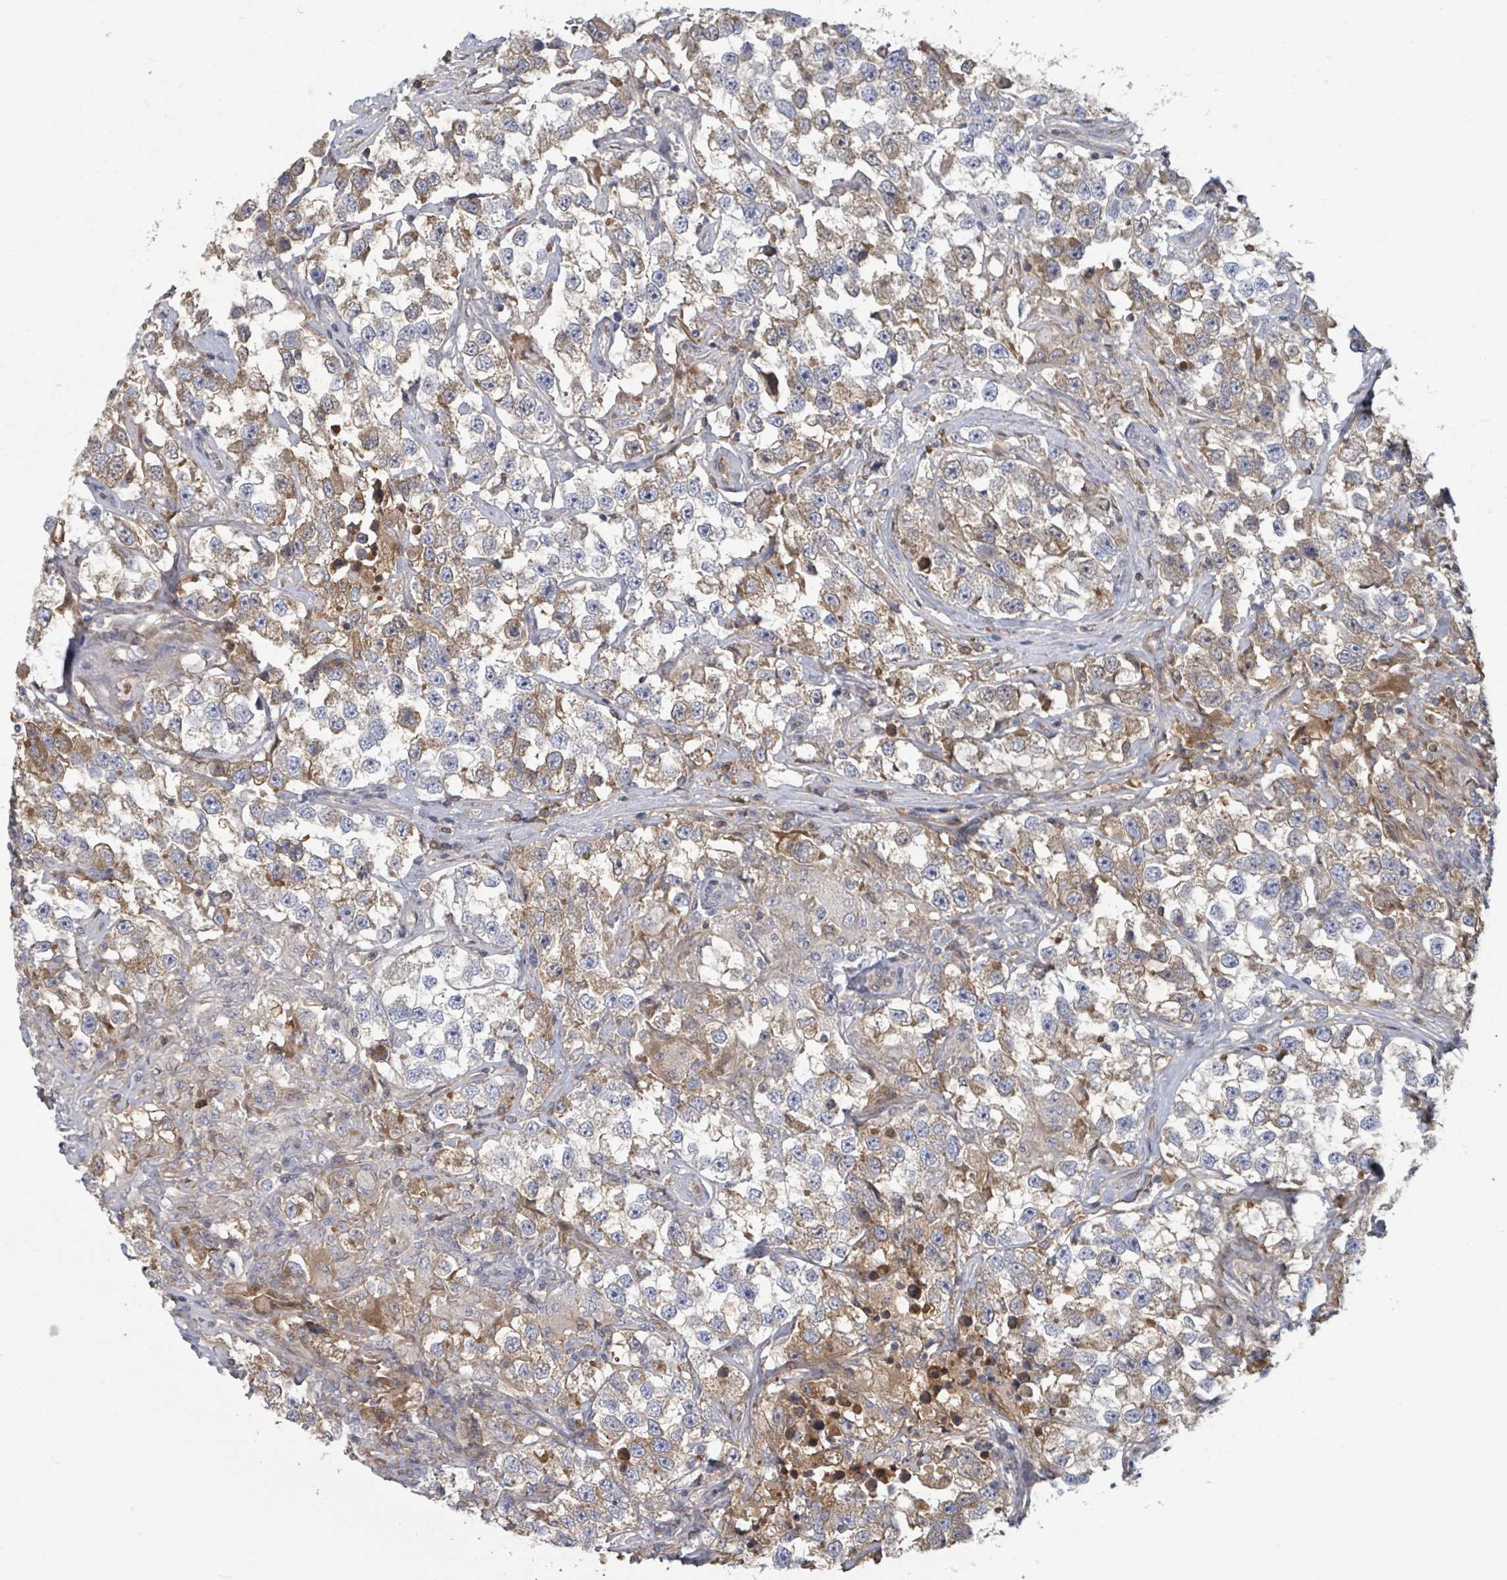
{"staining": {"intensity": "moderate", "quantity": "<25%", "location": "cytoplasmic/membranous"}, "tissue": "testis cancer", "cell_type": "Tumor cells", "image_type": "cancer", "snomed": [{"axis": "morphology", "description": "Seminoma, NOS"}, {"axis": "topography", "description": "Testis"}], "caption": "An immunohistochemistry micrograph of neoplastic tissue is shown. Protein staining in brown highlights moderate cytoplasmic/membranous positivity in testis cancer within tumor cells.", "gene": "GABBR1", "patient": {"sex": "male", "age": 46}}